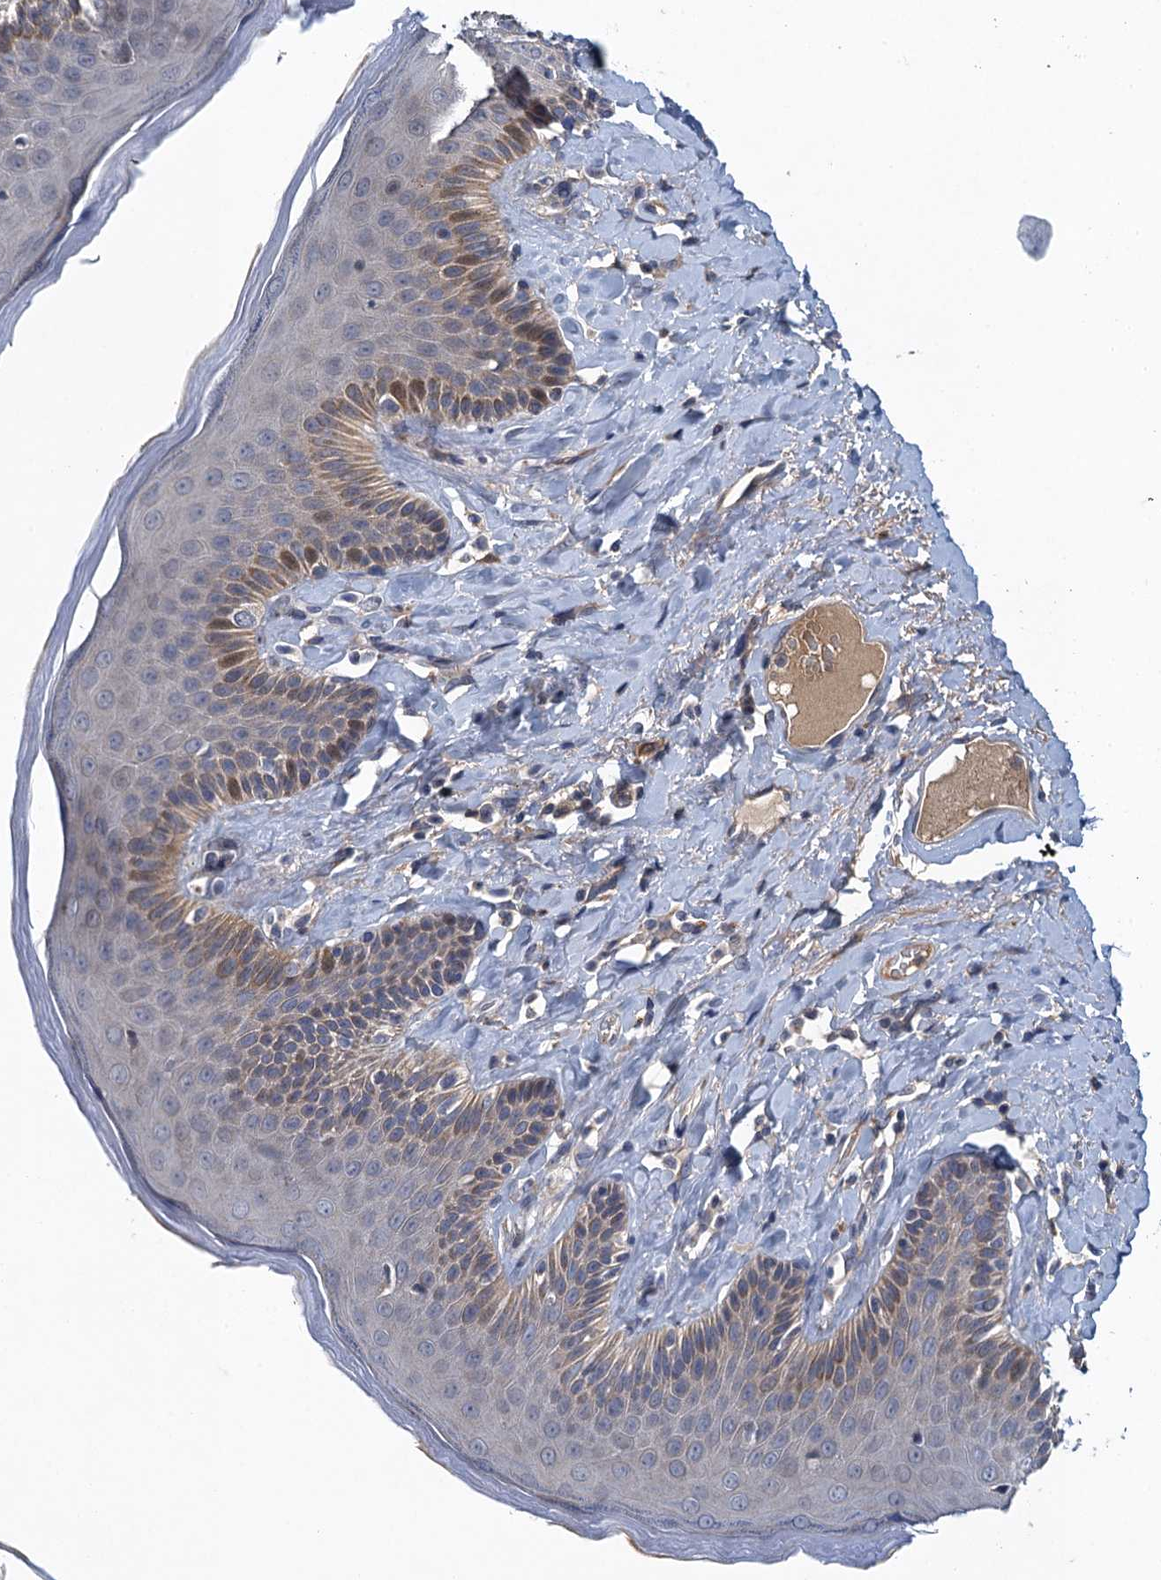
{"staining": {"intensity": "moderate", "quantity": "<25%", "location": "cytoplasmic/membranous"}, "tissue": "skin", "cell_type": "Epidermal cells", "image_type": "normal", "snomed": [{"axis": "morphology", "description": "Normal tissue, NOS"}, {"axis": "topography", "description": "Anal"}], "caption": "Human skin stained for a protein (brown) demonstrates moderate cytoplasmic/membranous positive expression in about <25% of epidermal cells.", "gene": "MDM1", "patient": {"sex": "male", "age": 69}}